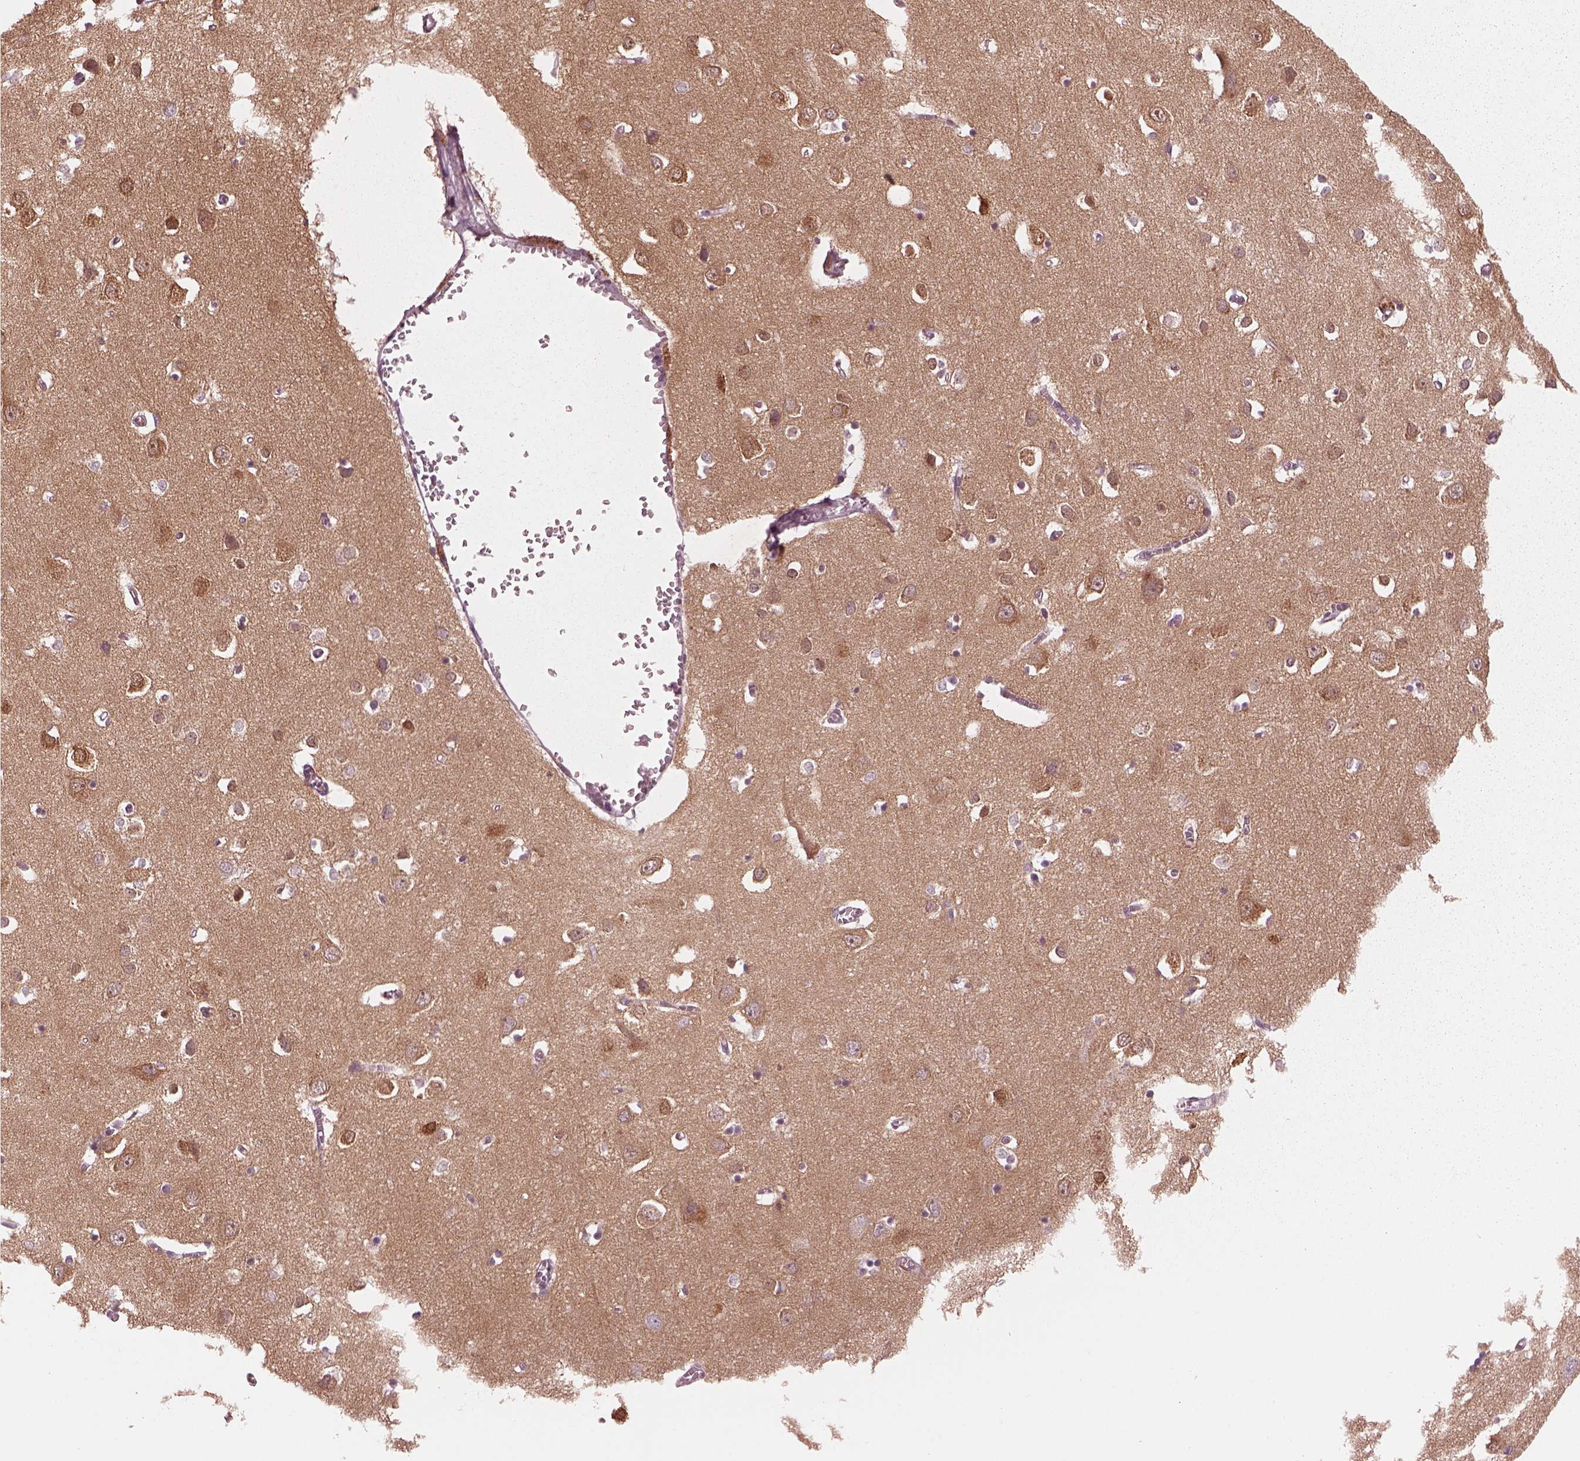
{"staining": {"intensity": "negative", "quantity": "none", "location": "none"}, "tissue": "cerebral cortex", "cell_type": "Endothelial cells", "image_type": "normal", "snomed": [{"axis": "morphology", "description": "Normal tissue, NOS"}, {"axis": "topography", "description": "Cerebral cortex"}], "caption": "DAB (3,3'-diaminobenzidine) immunohistochemical staining of benign human cerebral cortex displays no significant positivity in endothelial cells.", "gene": "RGS7", "patient": {"sex": "male", "age": 70}}